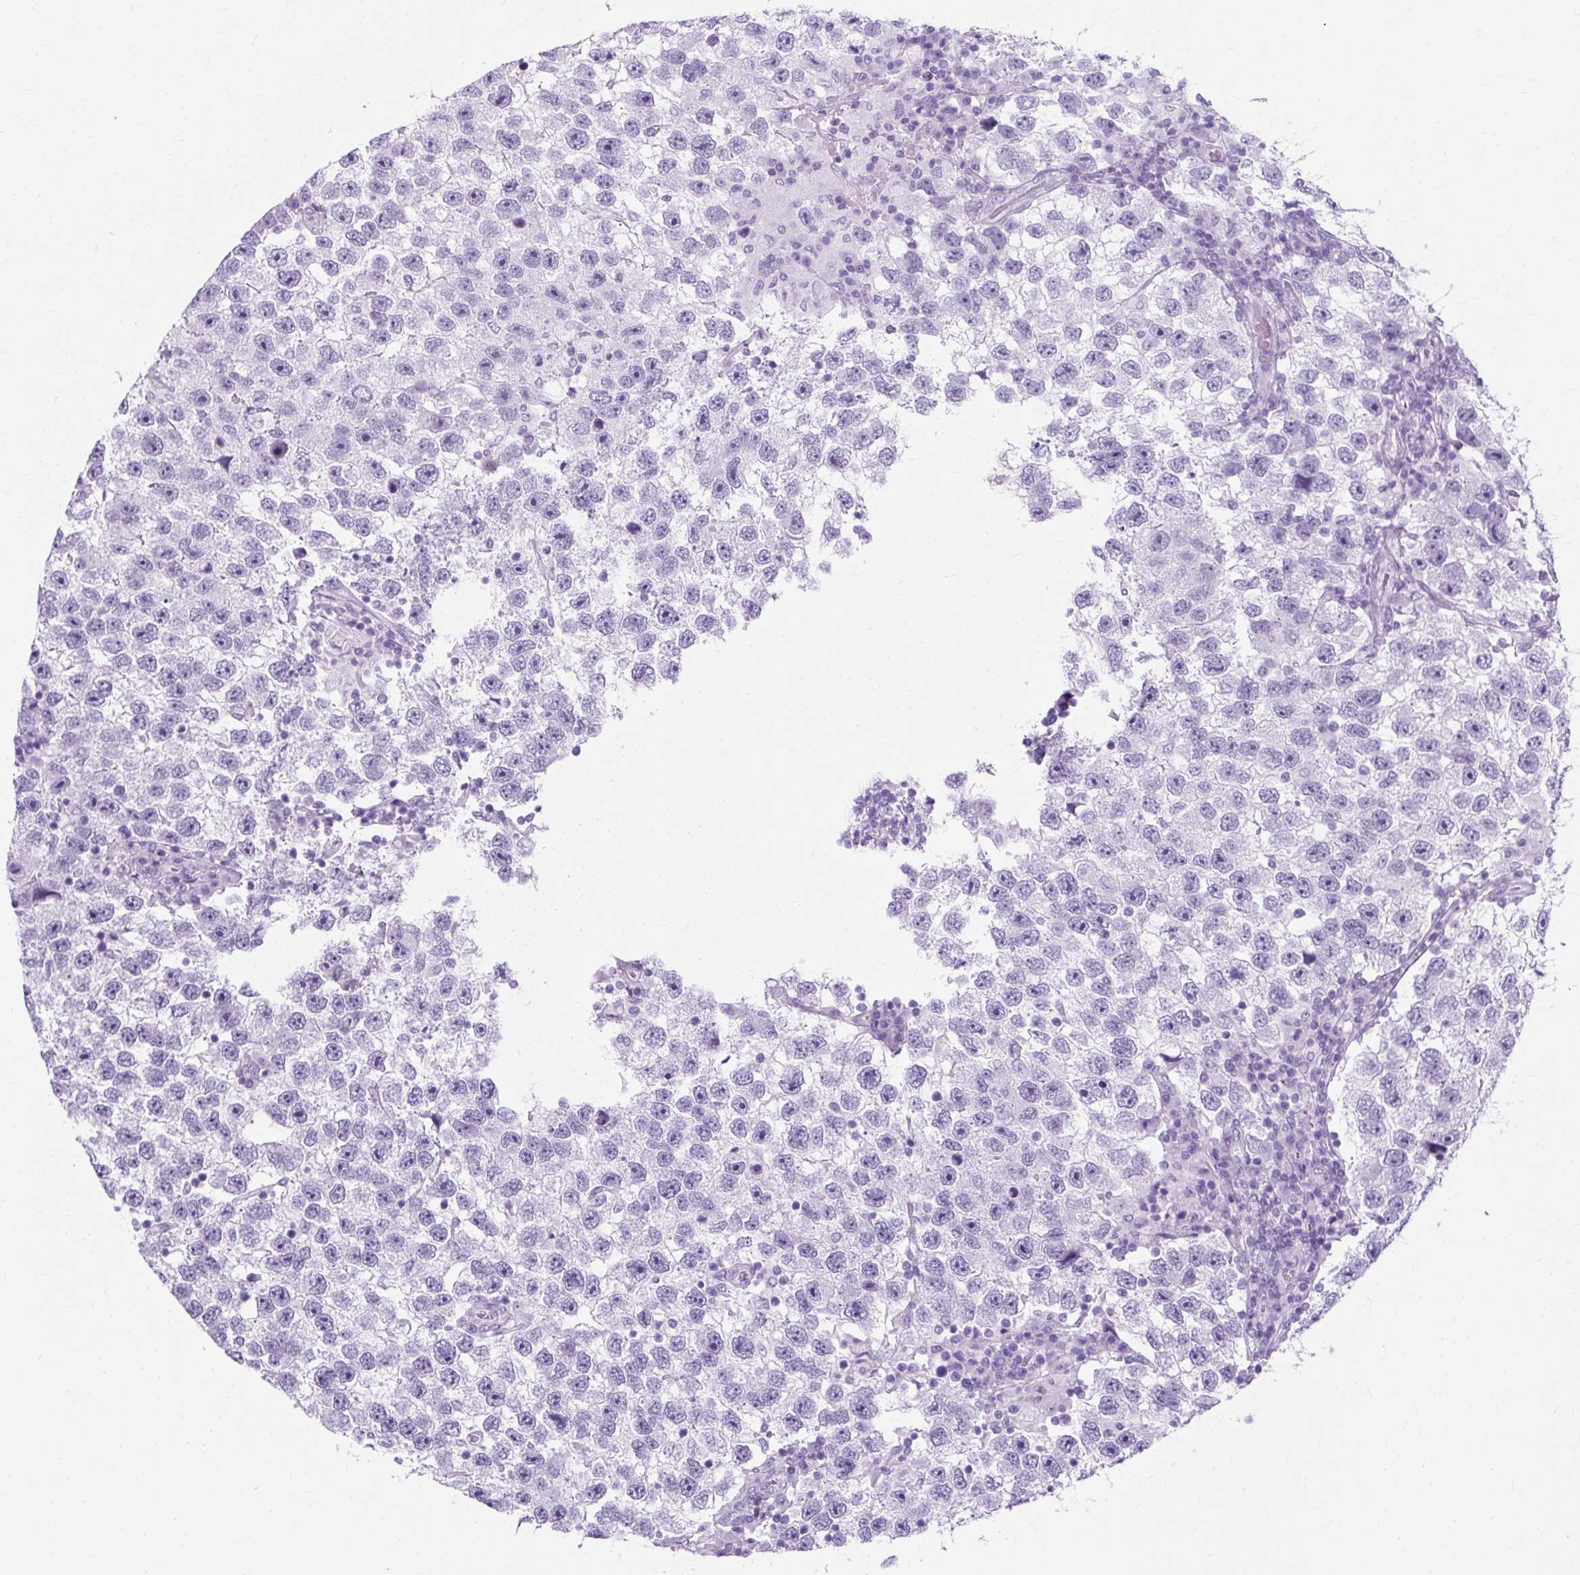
{"staining": {"intensity": "negative", "quantity": "none", "location": "none"}, "tissue": "testis cancer", "cell_type": "Tumor cells", "image_type": "cancer", "snomed": [{"axis": "morphology", "description": "Seminoma, NOS"}, {"axis": "topography", "description": "Testis"}], "caption": "Tumor cells are negative for protein expression in human testis cancer.", "gene": "TMEM89", "patient": {"sex": "male", "age": 26}}